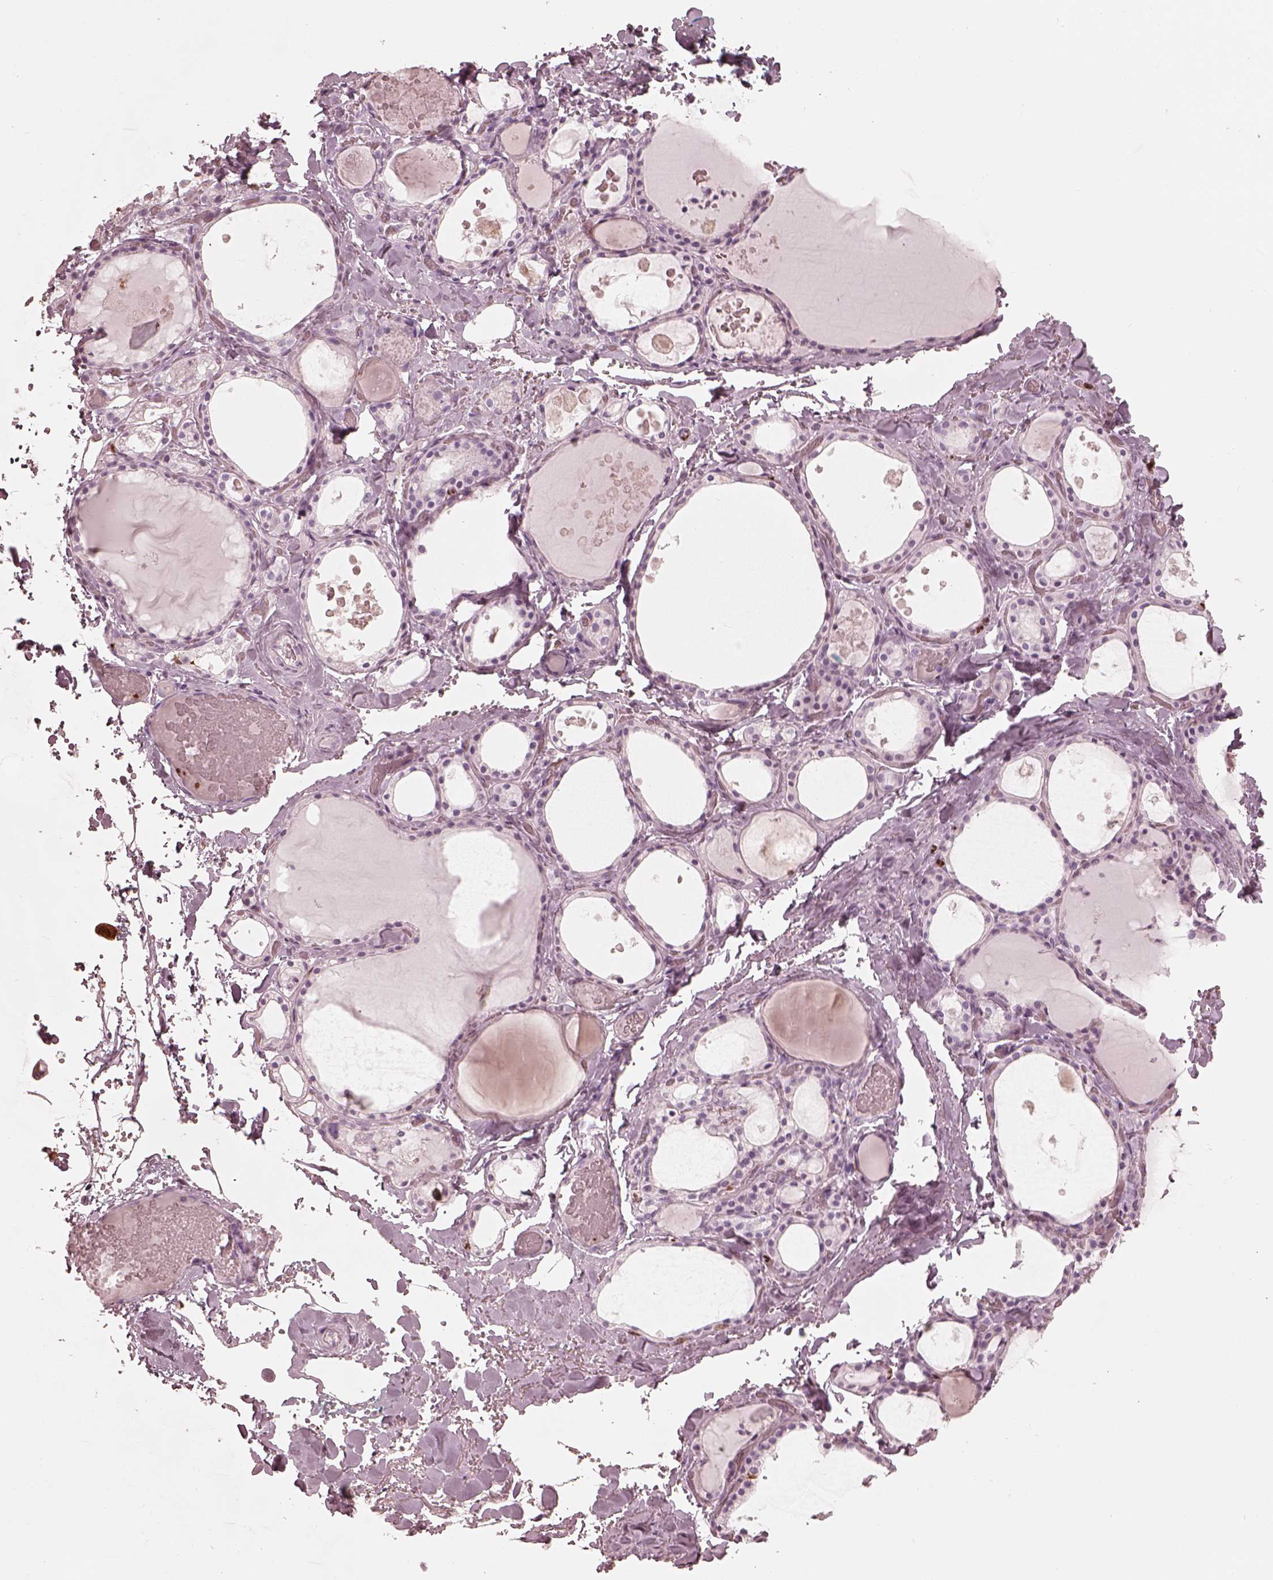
{"staining": {"intensity": "negative", "quantity": "none", "location": "none"}, "tissue": "thyroid gland", "cell_type": "Glandular cells", "image_type": "normal", "snomed": [{"axis": "morphology", "description": "Normal tissue, NOS"}, {"axis": "topography", "description": "Thyroid gland"}], "caption": "This histopathology image is of unremarkable thyroid gland stained with immunohistochemistry (IHC) to label a protein in brown with the nuclei are counter-stained blue. There is no staining in glandular cells. (Immunohistochemistry (ihc), brightfield microscopy, high magnification).", "gene": "ALOX5", "patient": {"sex": "male", "age": 56}}